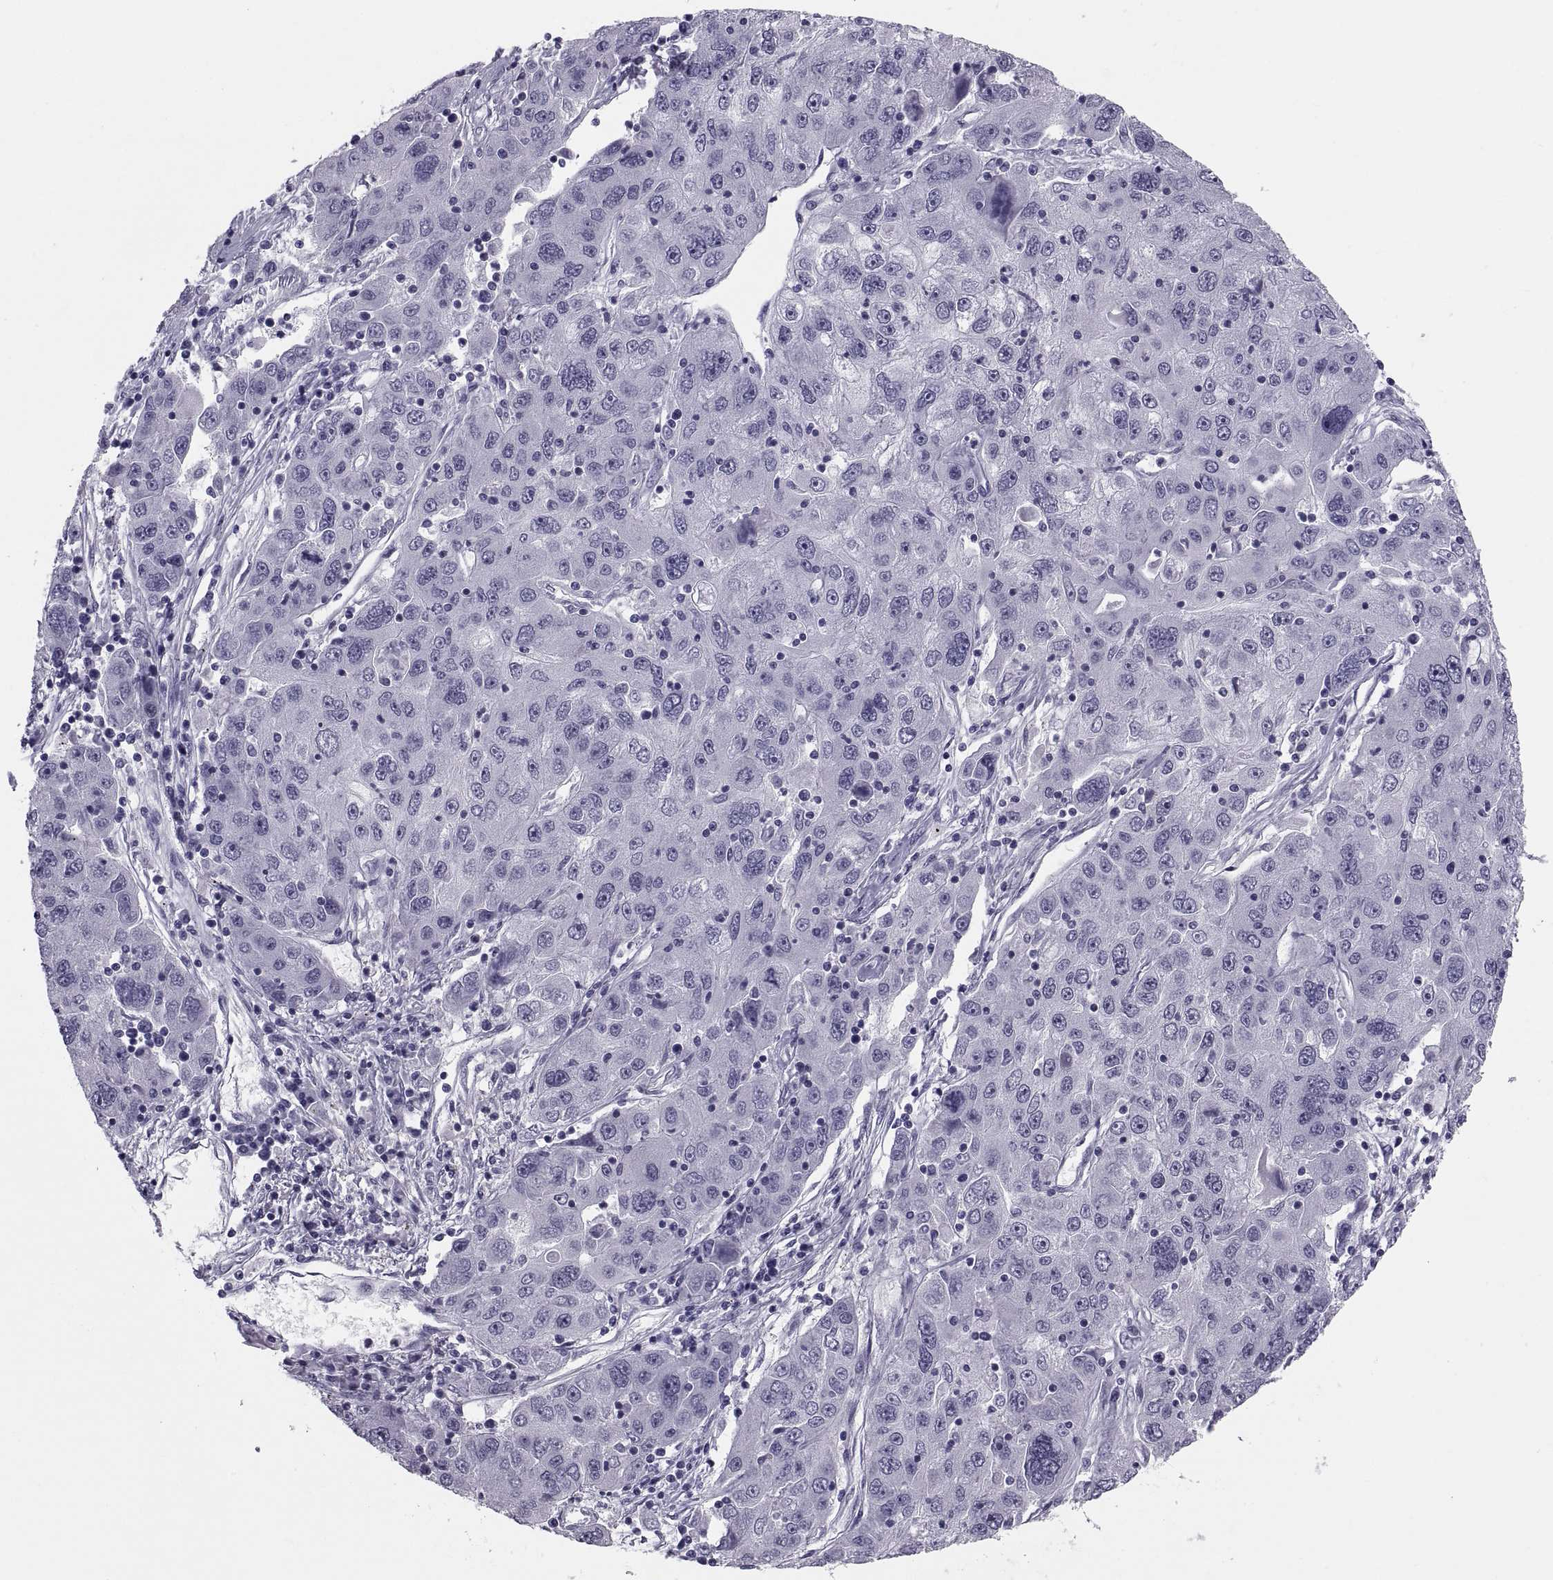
{"staining": {"intensity": "negative", "quantity": "none", "location": "none"}, "tissue": "stomach cancer", "cell_type": "Tumor cells", "image_type": "cancer", "snomed": [{"axis": "morphology", "description": "Adenocarcinoma, NOS"}, {"axis": "topography", "description": "Stomach"}], "caption": "Human stomach cancer (adenocarcinoma) stained for a protein using immunohistochemistry reveals no expression in tumor cells.", "gene": "CRISP1", "patient": {"sex": "male", "age": 56}}